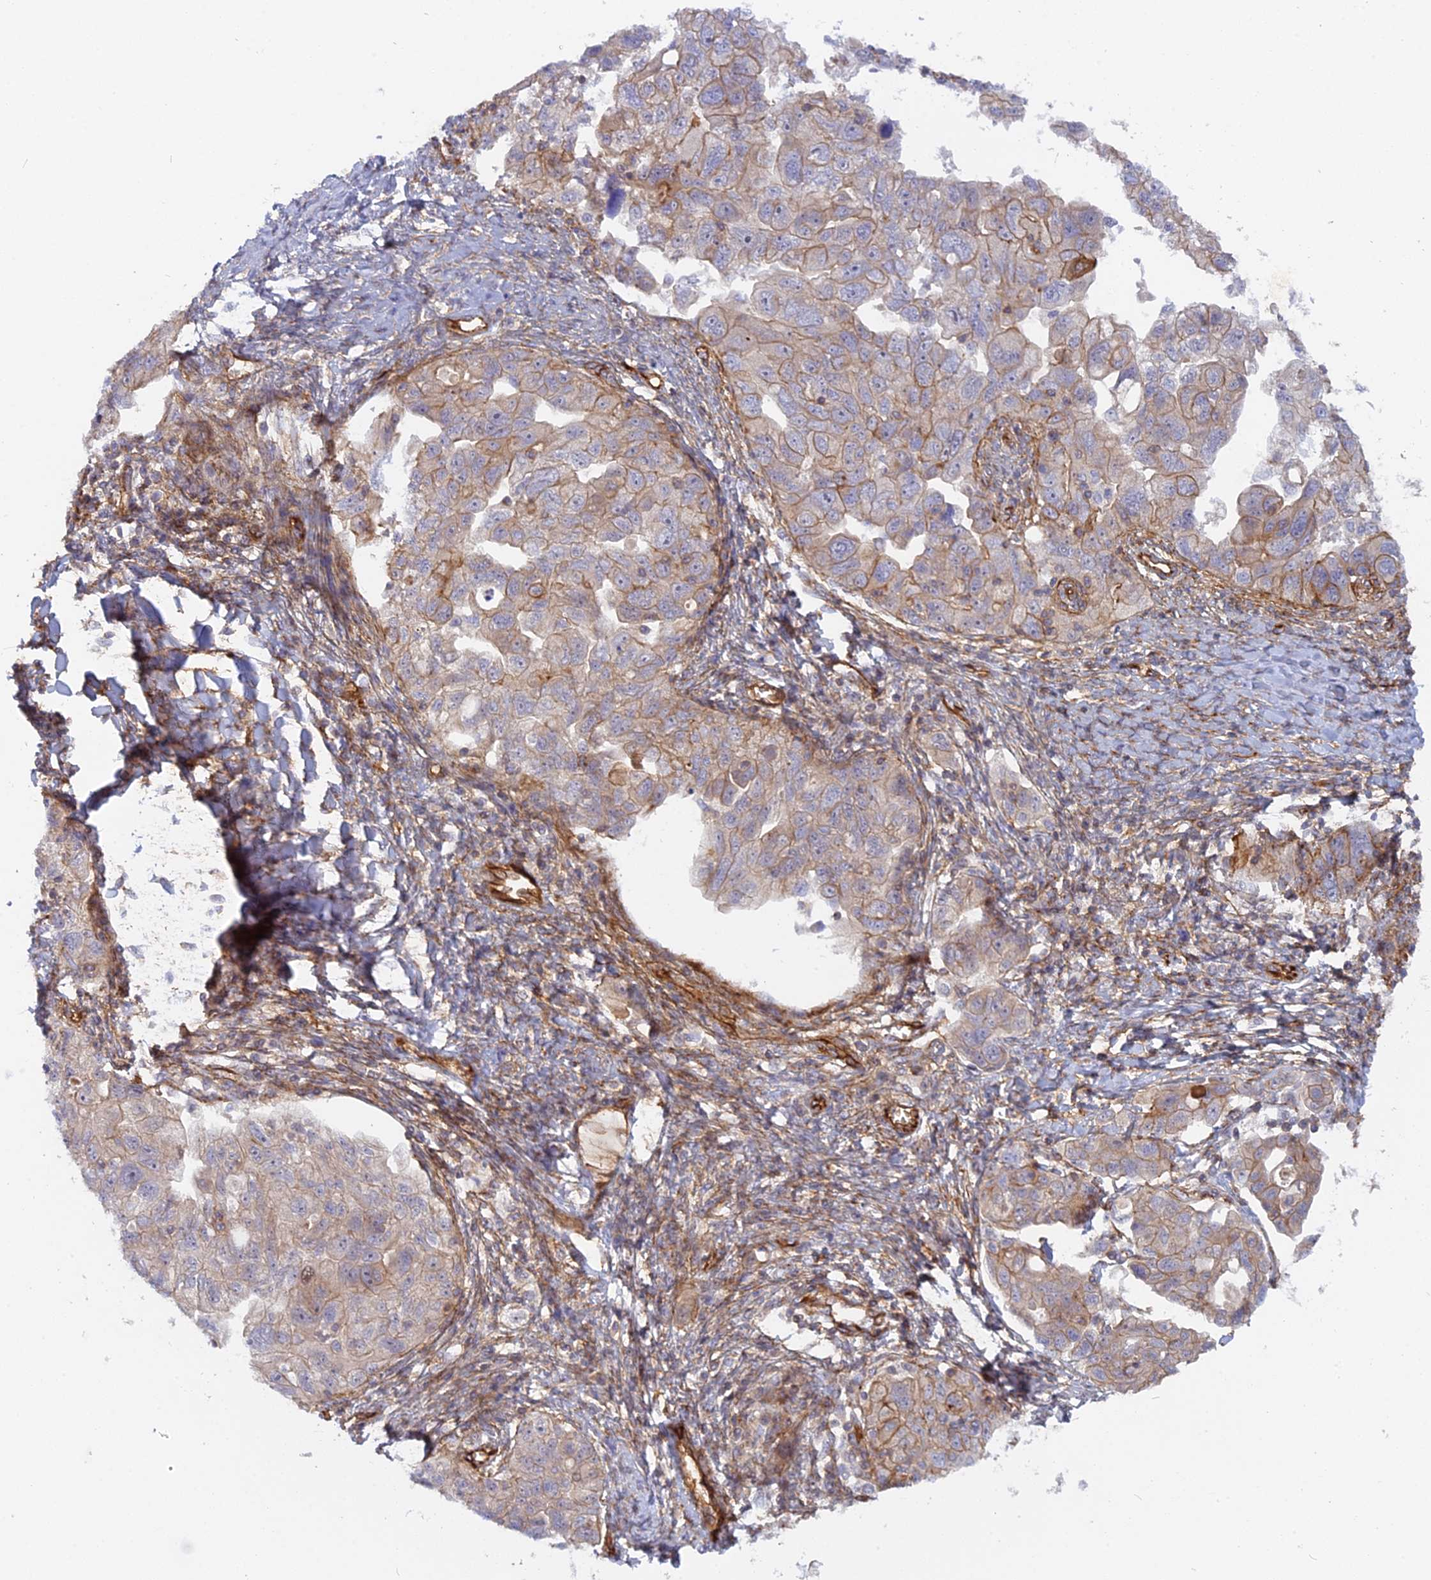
{"staining": {"intensity": "moderate", "quantity": "25%-75%", "location": "cytoplasmic/membranous"}, "tissue": "ovarian cancer", "cell_type": "Tumor cells", "image_type": "cancer", "snomed": [{"axis": "morphology", "description": "Carcinoma, NOS"}, {"axis": "morphology", "description": "Cystadenocarcinoma, serous, NOS"}, {"axis": "topography", "description": "Ovary"}], "caption": "Ovarian cancer (carcinoma) stained with IHC displays moderate cytoplasmic/membranous staining in about 25%-75% of tumor cells.", "gene": "CNBD2", "patient": {"sex": "female", "age": 69}}